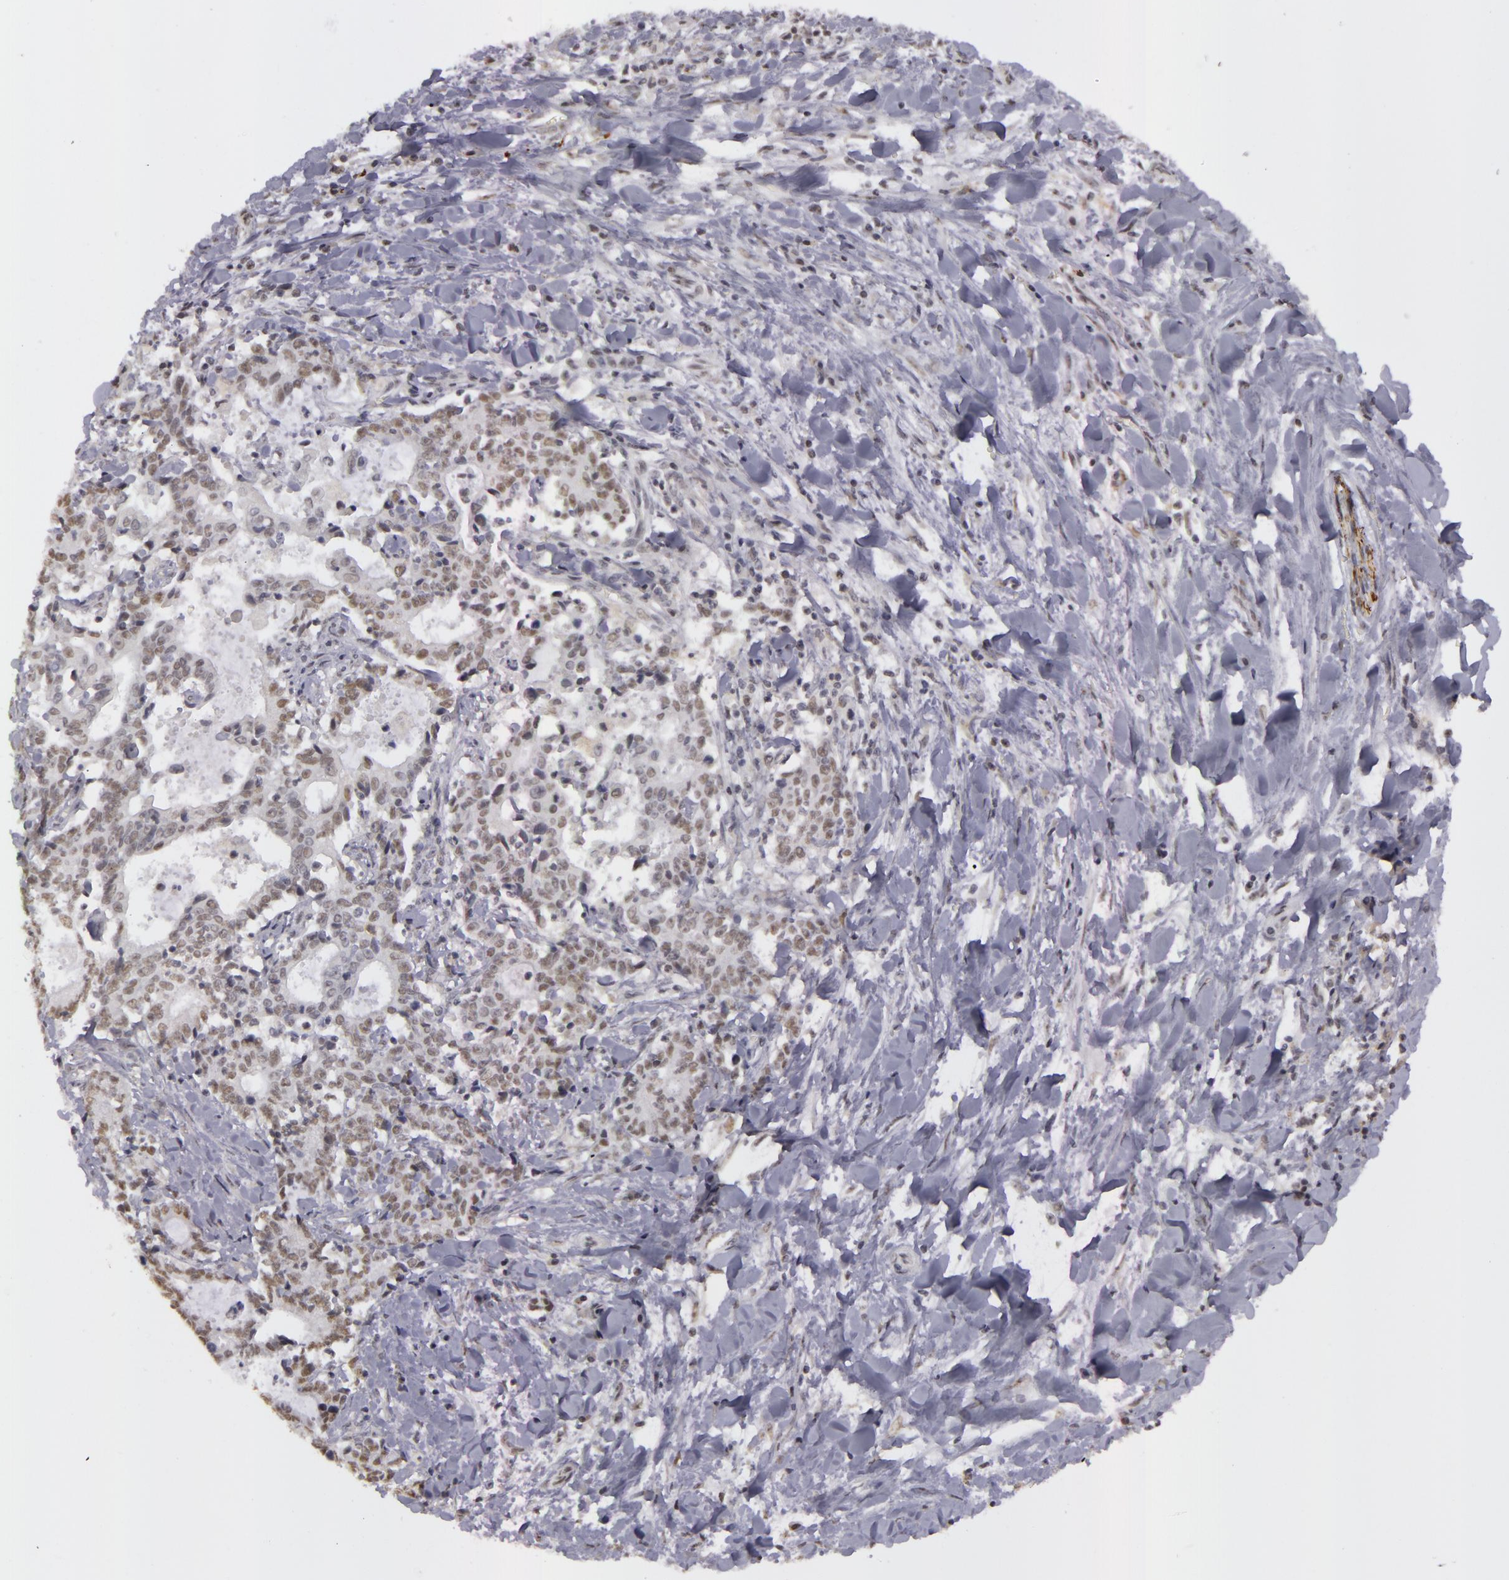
{"staining": {"intensity": "weak", "quantity": "25%-75%", "location": "nuclear"}, "tissue": "liver cancer", "cell_type": "Tumor cells", "image_type": "cancer", "snomed": [{"axis": "morphology", "description": "Cholangiocarcinoma"}, {"axis": "topography", "description": "Liver"}], "caption": "Immunohistochemical staining of human liver cancer (cholangiocarcinoma) reveals low levels of weak nuclear protein staining in about 25%-75% of tumor cells.", "gene": "RRP7A", "patient": {"sex": "male", "age": 57}}